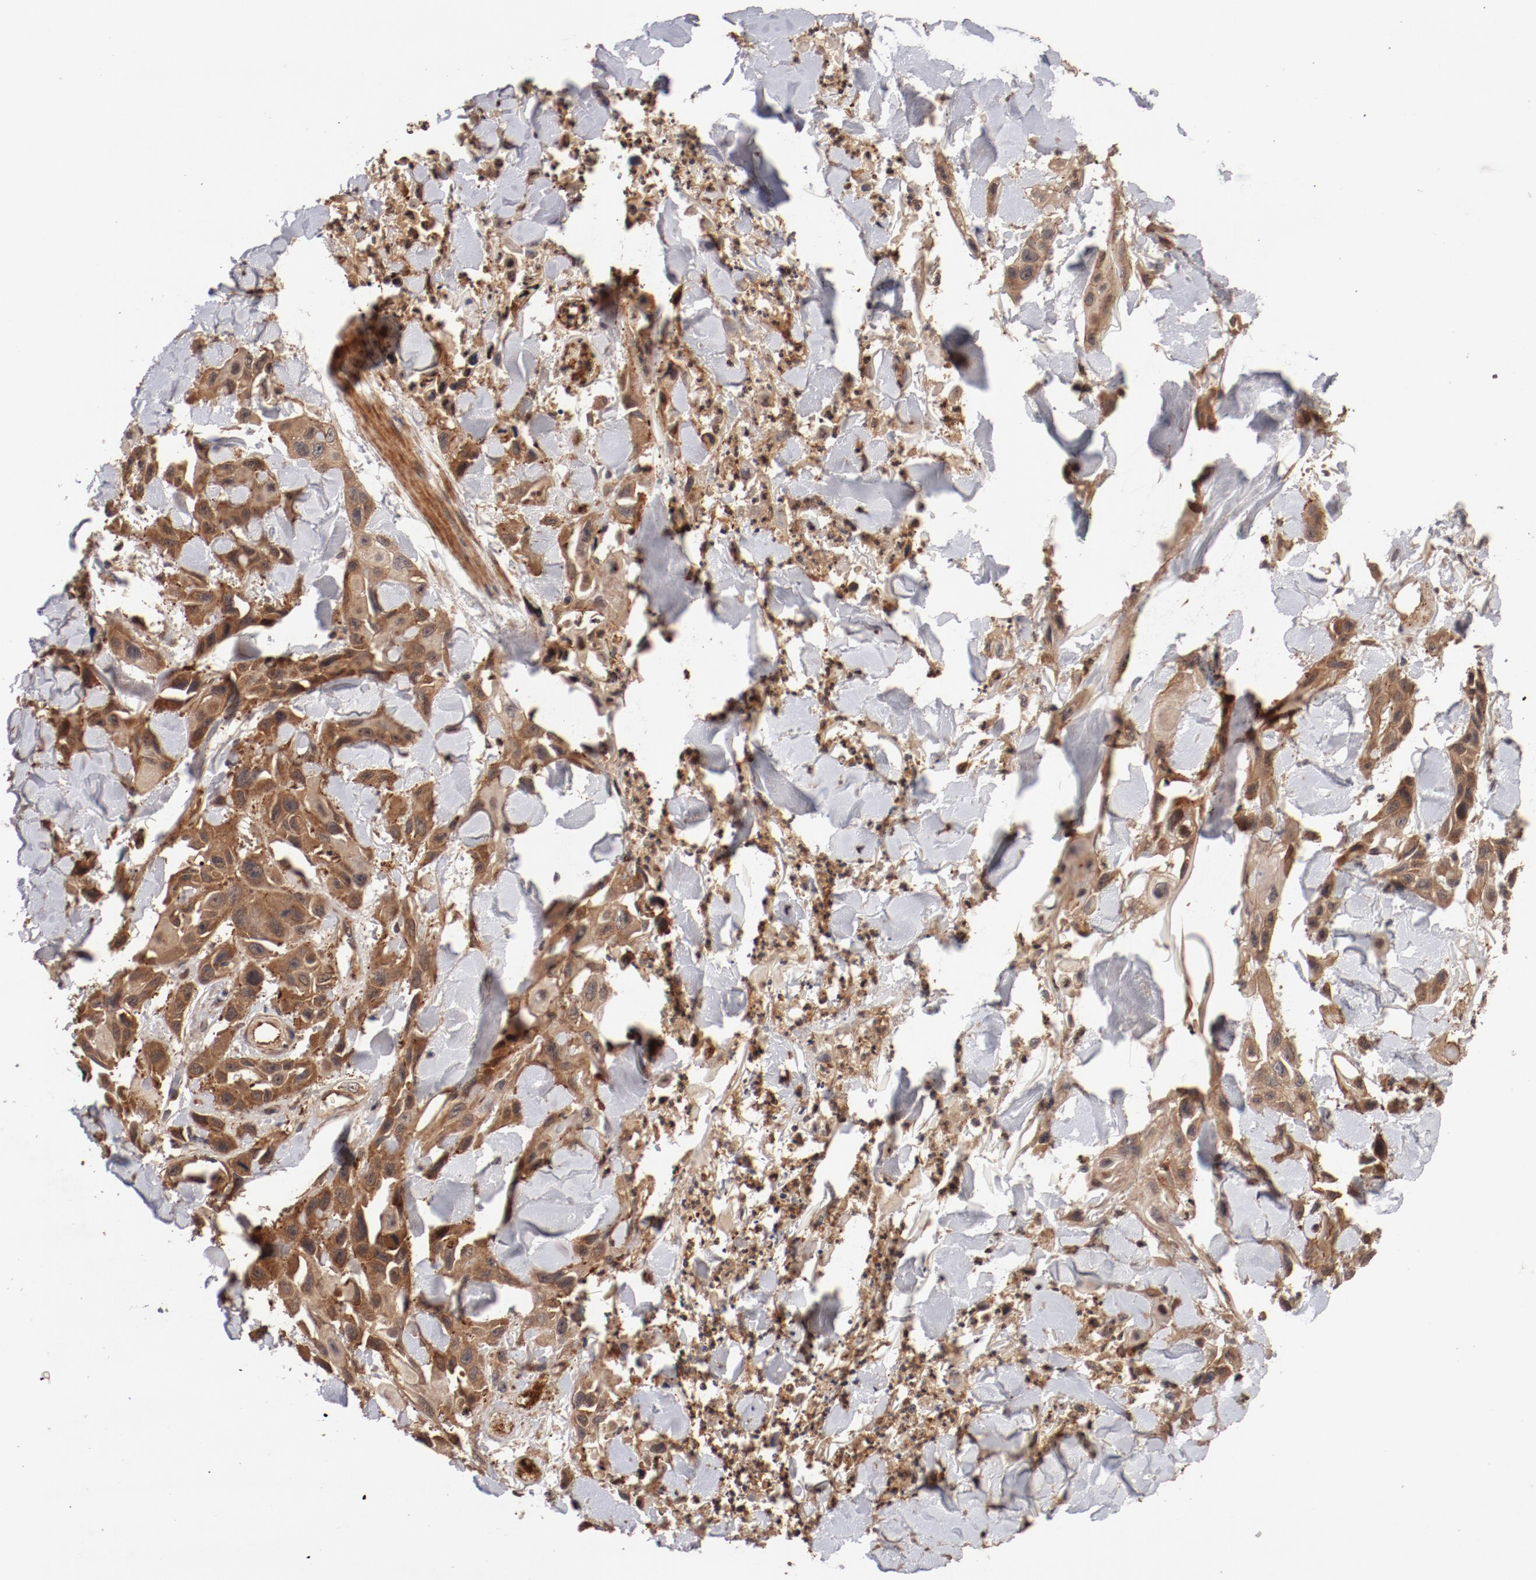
{"staining": {"intensity": "moderate", "quantity": ">75%", "location": "cytoplasmic/membranous"}, "tissue": "skin cancer", "cell_type": "Tumor cells", "image_type": "cancer", "snomed": [{"axis": "morphology", "description": "Squamous cell carcinoma, NOS"}, {"axis": "topography", "description": "Skin"}, {"axis": "topography", "description": "Anal"}], "caption": "High-magnification brightfield microscopy of skin squamous cell carcinoma stained with DAB (brown) and counterstained with hematoxylin (blue). tumor cells exhibit moderate cytoplasmic/membranous staining is appreciated in about>75% of cells.", "gene": "GUF1", "patient": {"sex": "female", "age": 55}}